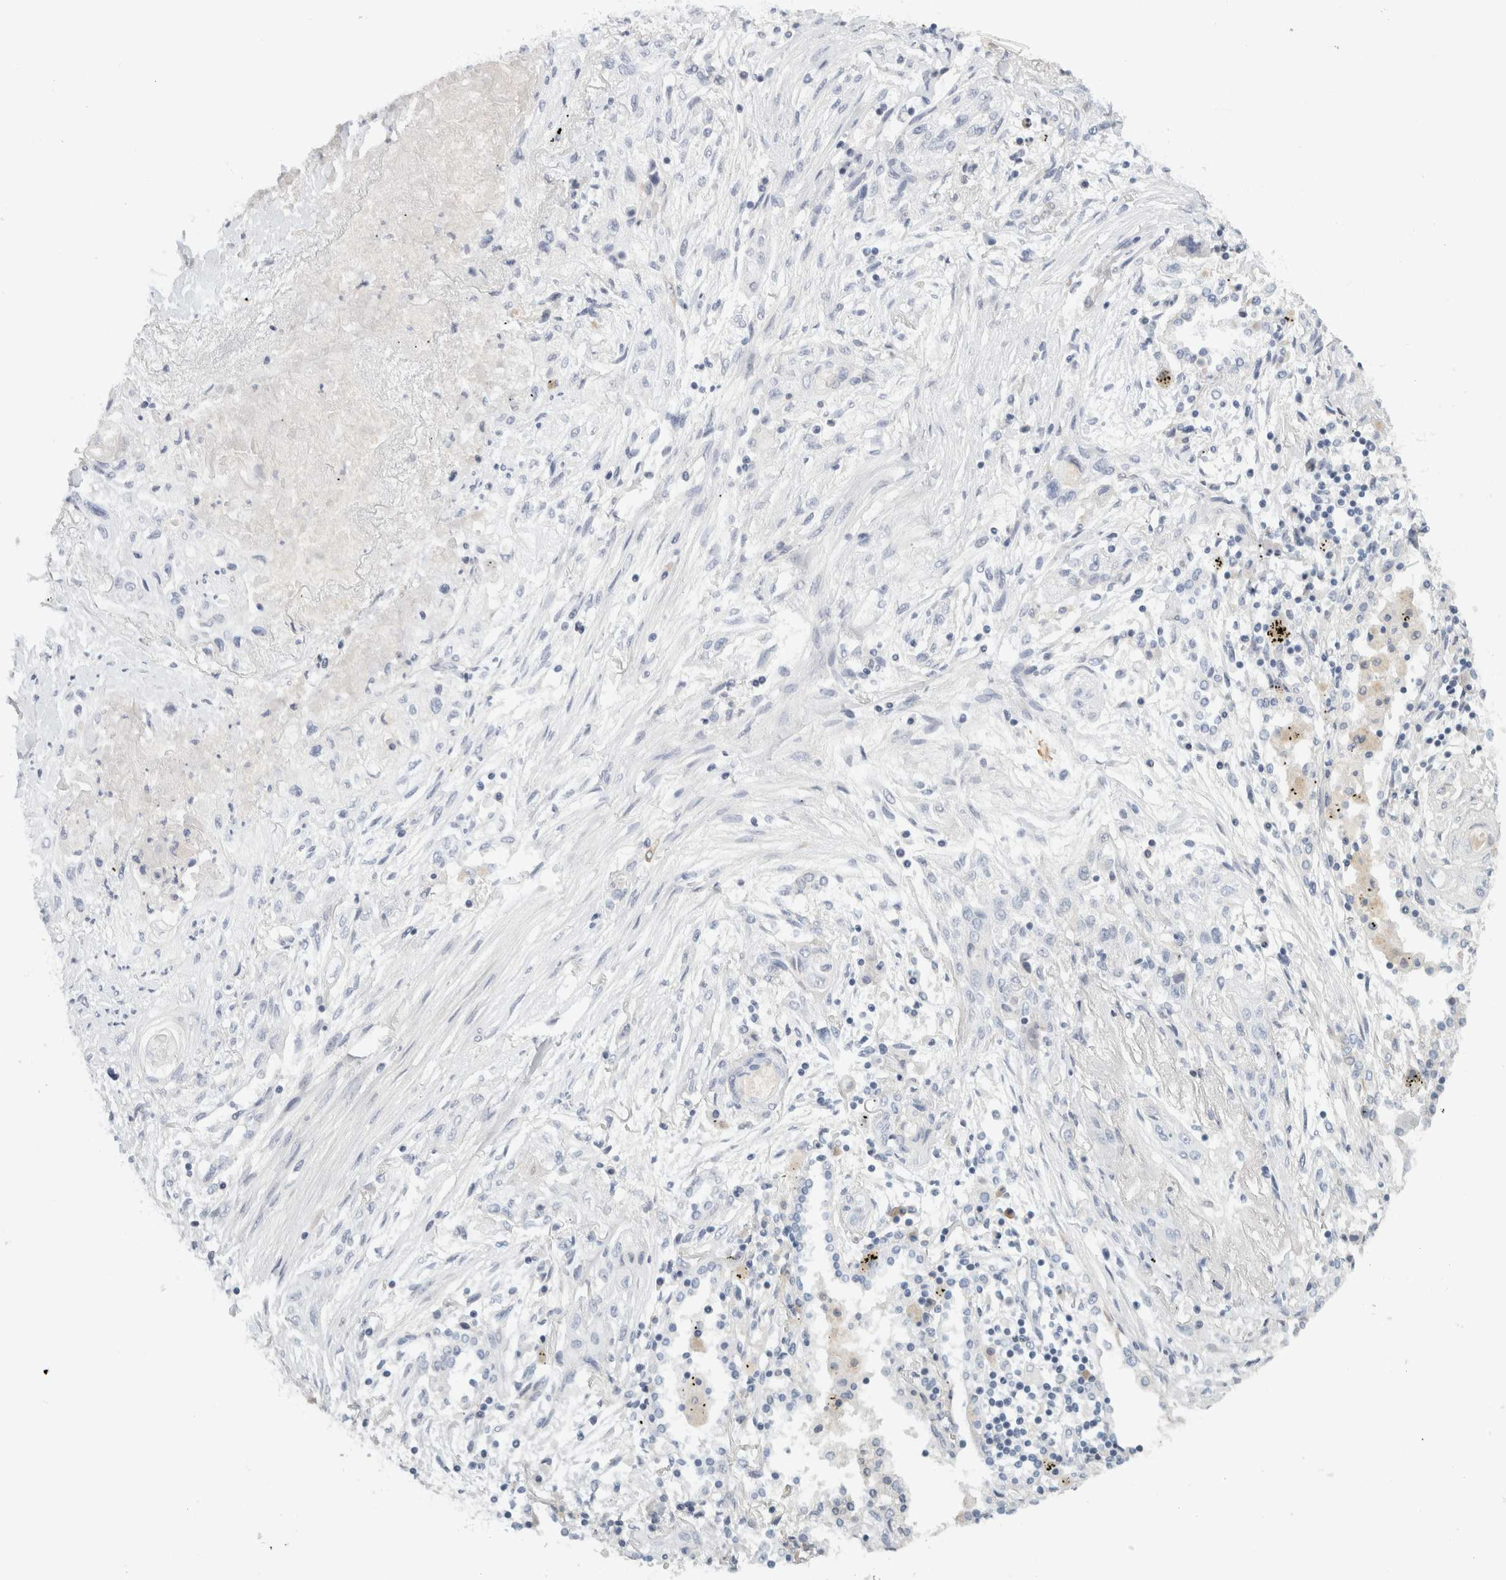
{"staining": {"intensity": "negative", "quantity": "none", "location": "none"}, "tissue": "lung cancer", "cell_type": "Tumor cells", "image_type": "cancer", "snomed": [{"axis": "morphology", "description": "Squamous cell carcinoma, NOS"}, {"axis": "topography", "description": "Lung"}], "caption": "A high-resolution histopathology image shows IHC staining of lung cancer (squamous cell carcinoma), which exhibits no significant expression in tumor cells.", "gene": "STK31", "patient": {"sex": "female", "age": 47}}